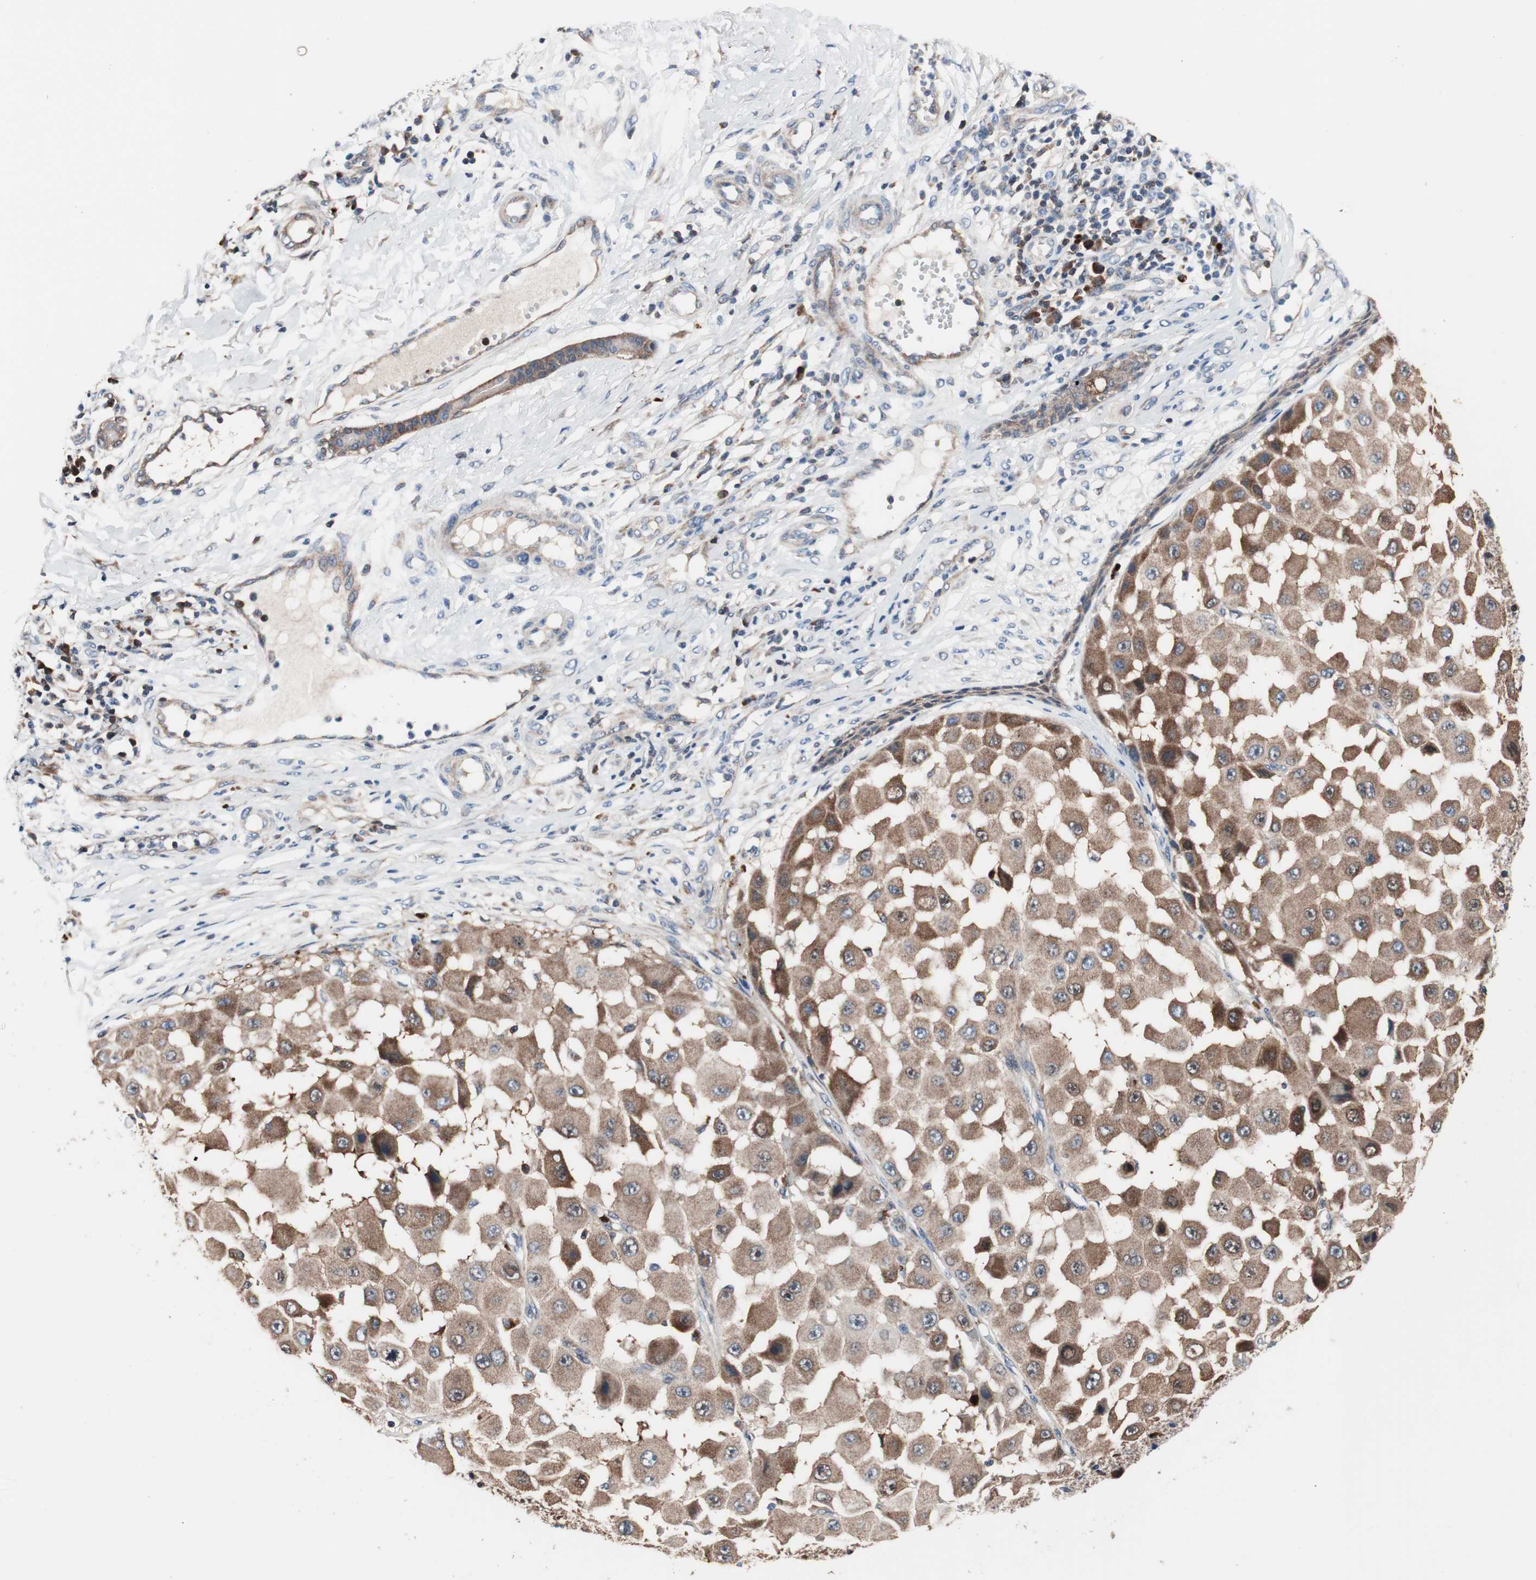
{"staining": {"intensity": "moderate", "quantity": ">75%", "location": "cytoplasmic/membranous"}, "tissue": "melanoma", "cell_type": "Tumor cells", "image_type": "cancer", "snomed": [{"axis": "morphology", "description": "Malignant melanoma, NOS"}, {"axis": "topography", "description": "Skin"}], "caption": "Tumor cells exhibit moderate cytoplasmic/membranous staining in approximately >75% of cells in malignant melanoma.", "gene": "PRDX2", "patient": {"sex": "female", "age": 81}}